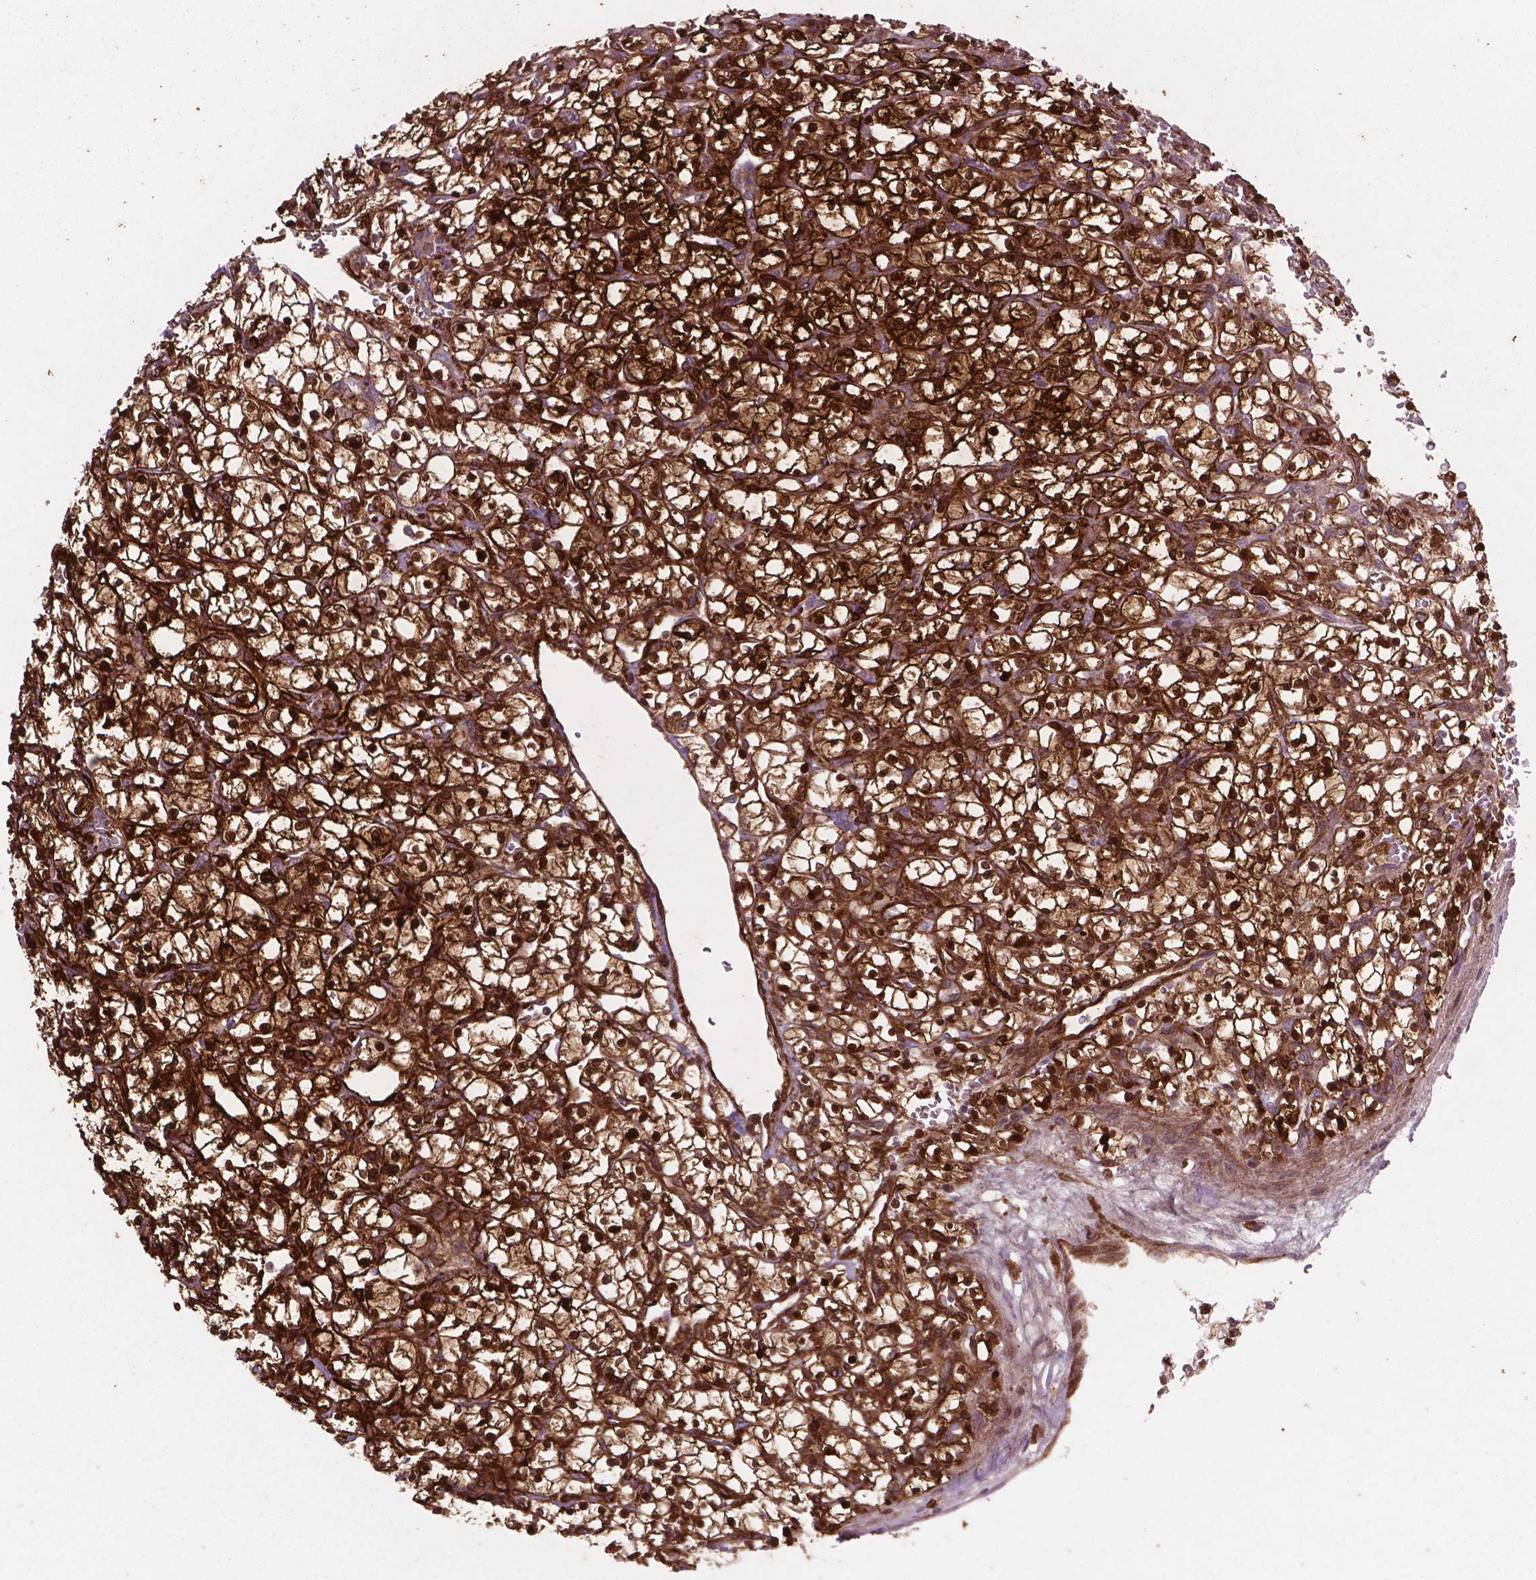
{"staining": {"intensity": "strong", "quantity": ">75%", "location": "cytoplasmic/membranous,nuclear"}, "tissue": "renal cancer", "cell_type": "Tumor cells", "image_type": "cancer", "snomed": [{"axis": "morphology", "description": "Adenocarcinoma, NOS"}, {"axis": "topography", "description": "Kidney"}], "caption": "Immunohistochemistry (DAB) staining of human renal adenocarcinoma exhibits strong cytoplasmic/membranous and nuclear protein expression in about >75% of tumor cells.", "gene": "LDHA", "patient": {"sex": "female", "age": 64}}